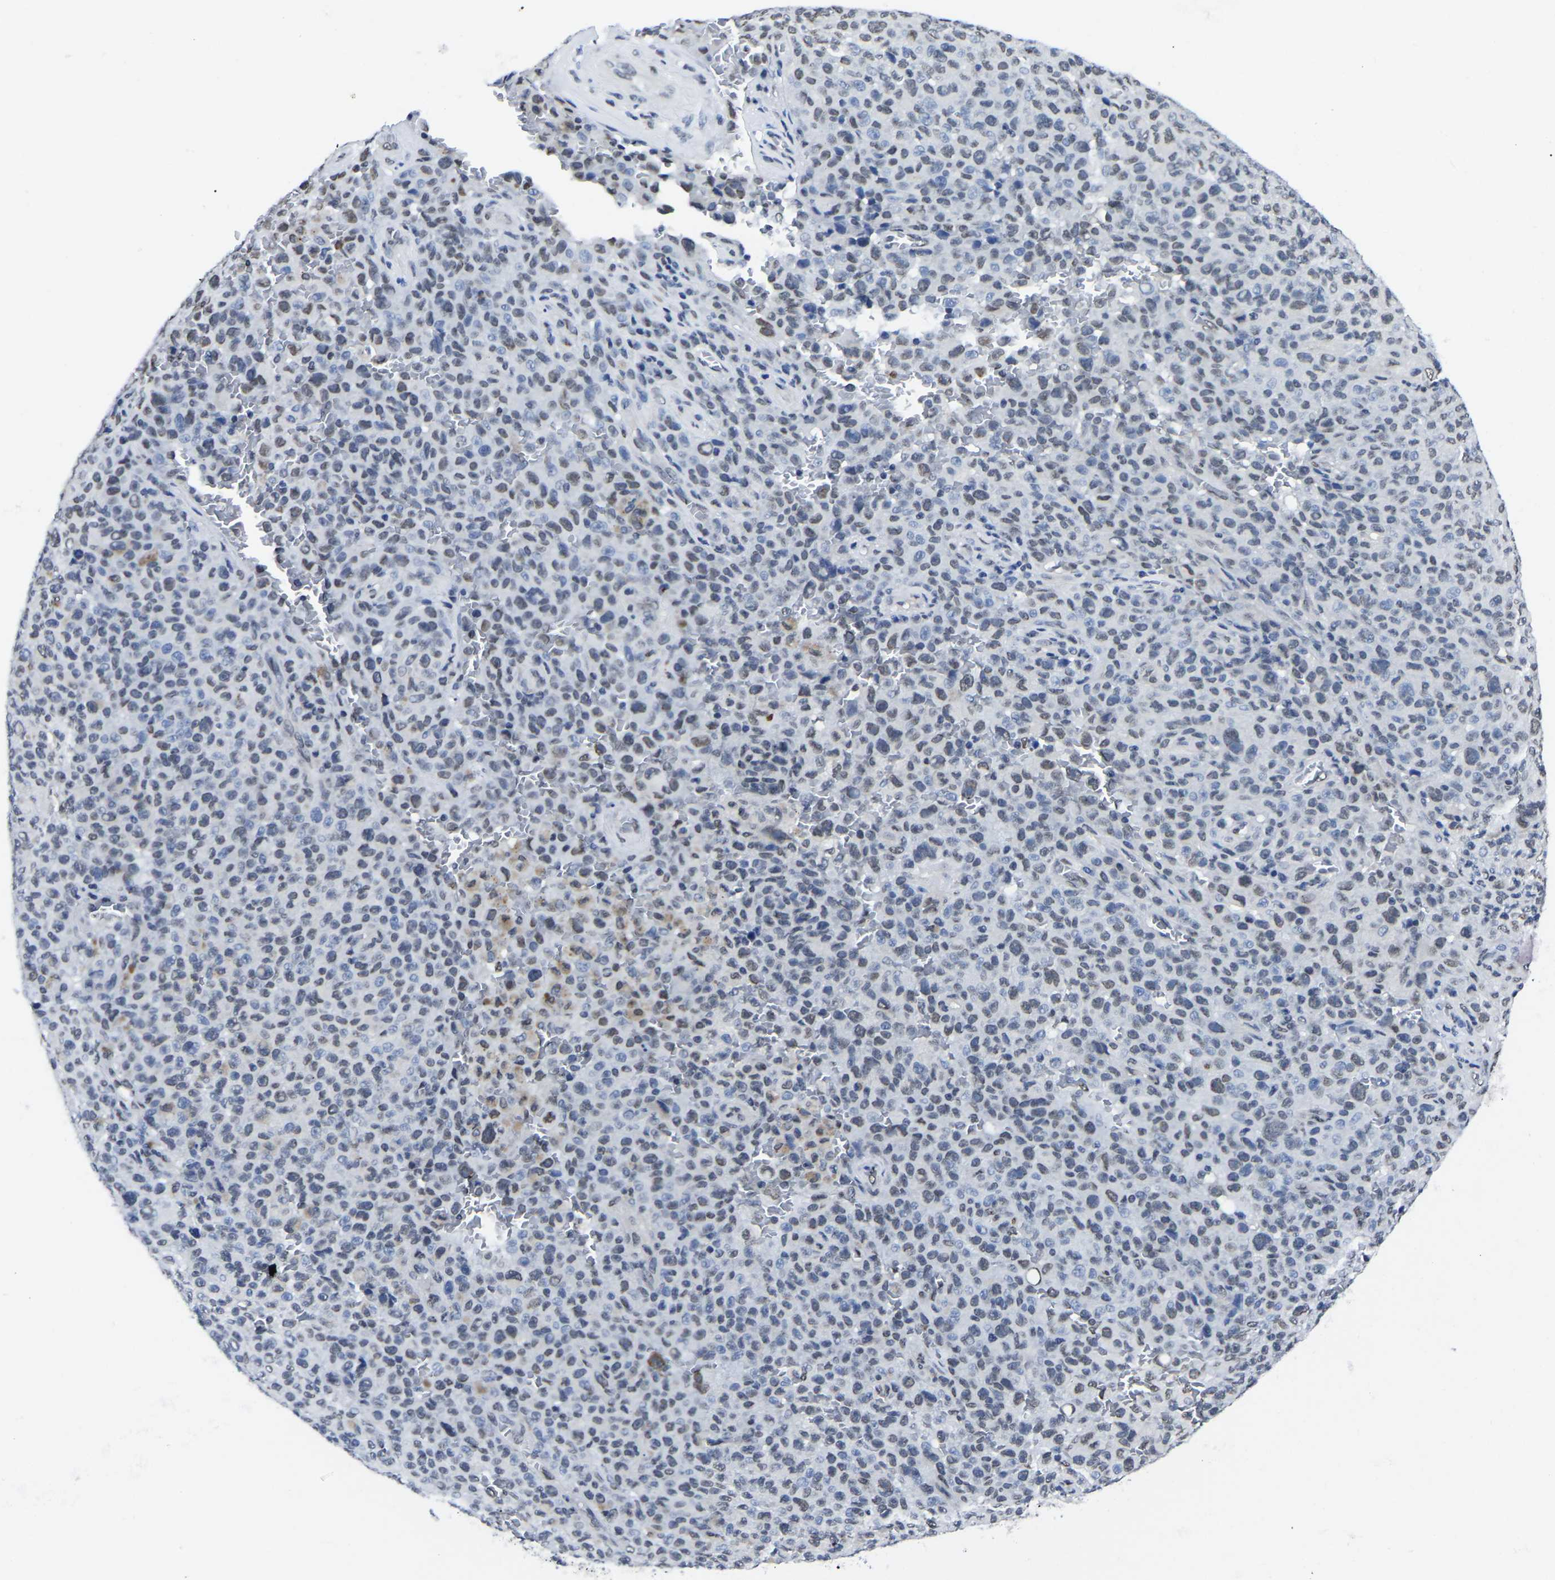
{"staining": {"intensity": "weak", "quantity": "25%-75%", "location": "nuclear"}, "tissue": "melanoma", "cell_type": "Tumor cells", "image_type": "cancer", "snomed": [{"axis": "morphology", "description": "Malignant melanoma, NOS"}, {"axis": "topography", "description": "Skin"}], "caption": "Immunohistochemistry (IHC) photomicrograph of neoplastic tissue: human malignant melanoma stained using immunohistochemistry (IHC) displays low levels of weak protein expression localized specifically in the nuclear of tumor cells, appearing as a nuclear brown color.", "gene": "TRIM35", "patient": {"sex": "female", "age": 82}}